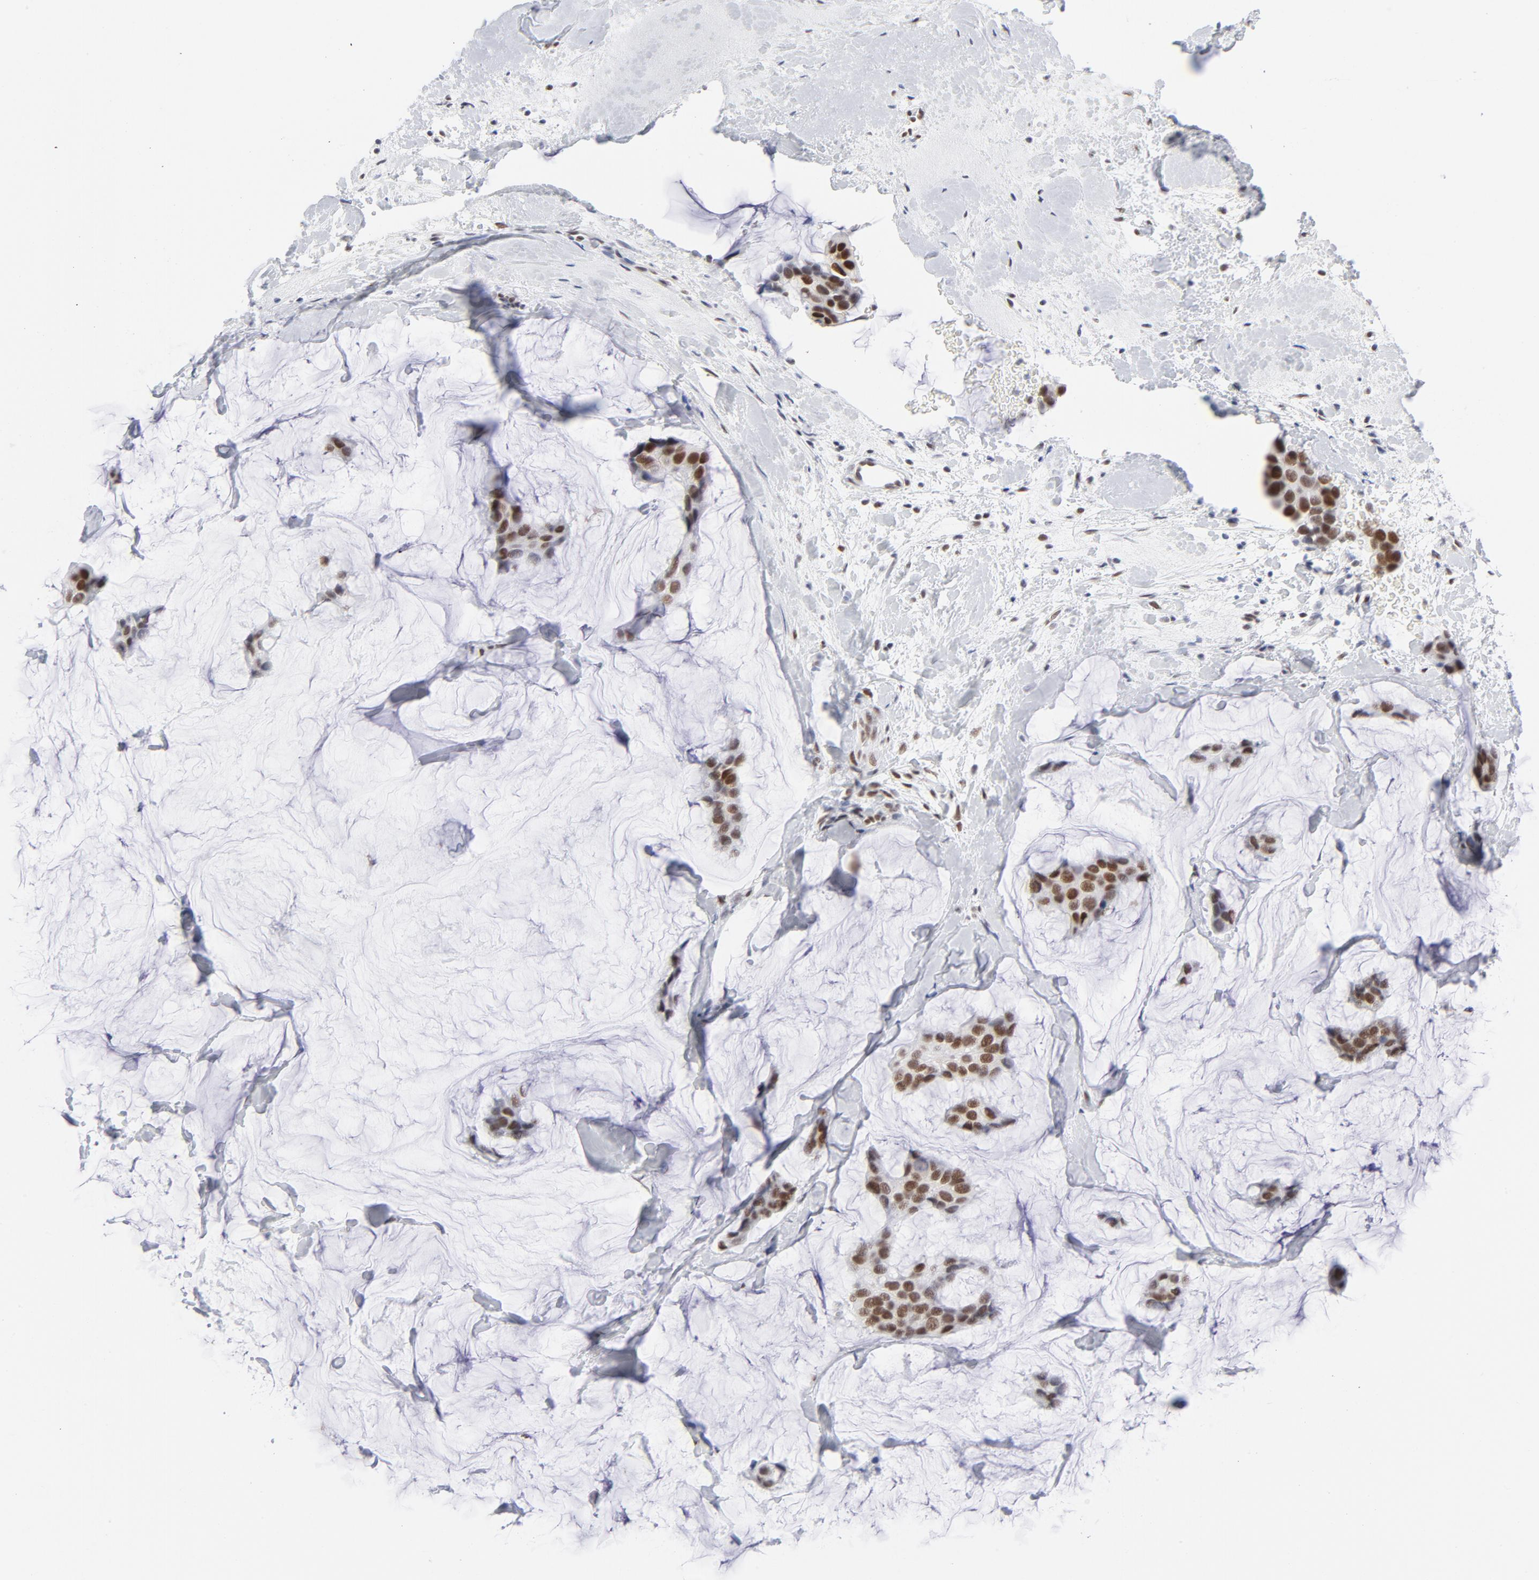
{"staining": {"intensity": "moderate", "quantity": ">75%", "location": "nuclear"}, "tissue": "breast cancer", "cell_type": "Tumor cells", "image_type": "cancer", "snomed": [{"axis": "morphology", "description": "Normal tissue, NOS"}, {"axis": "morphology", "description": "Duct carcinoma"}, {"axis": "topography", "description": "Breast"}], "caption": "Immunohistochemistry (DAB) staining of breast cancer displays moderate nuclear protein expression in about >75% of tumor cells.", "gene": "ATF2", "patient": {"sex": "female", "age": 50}}